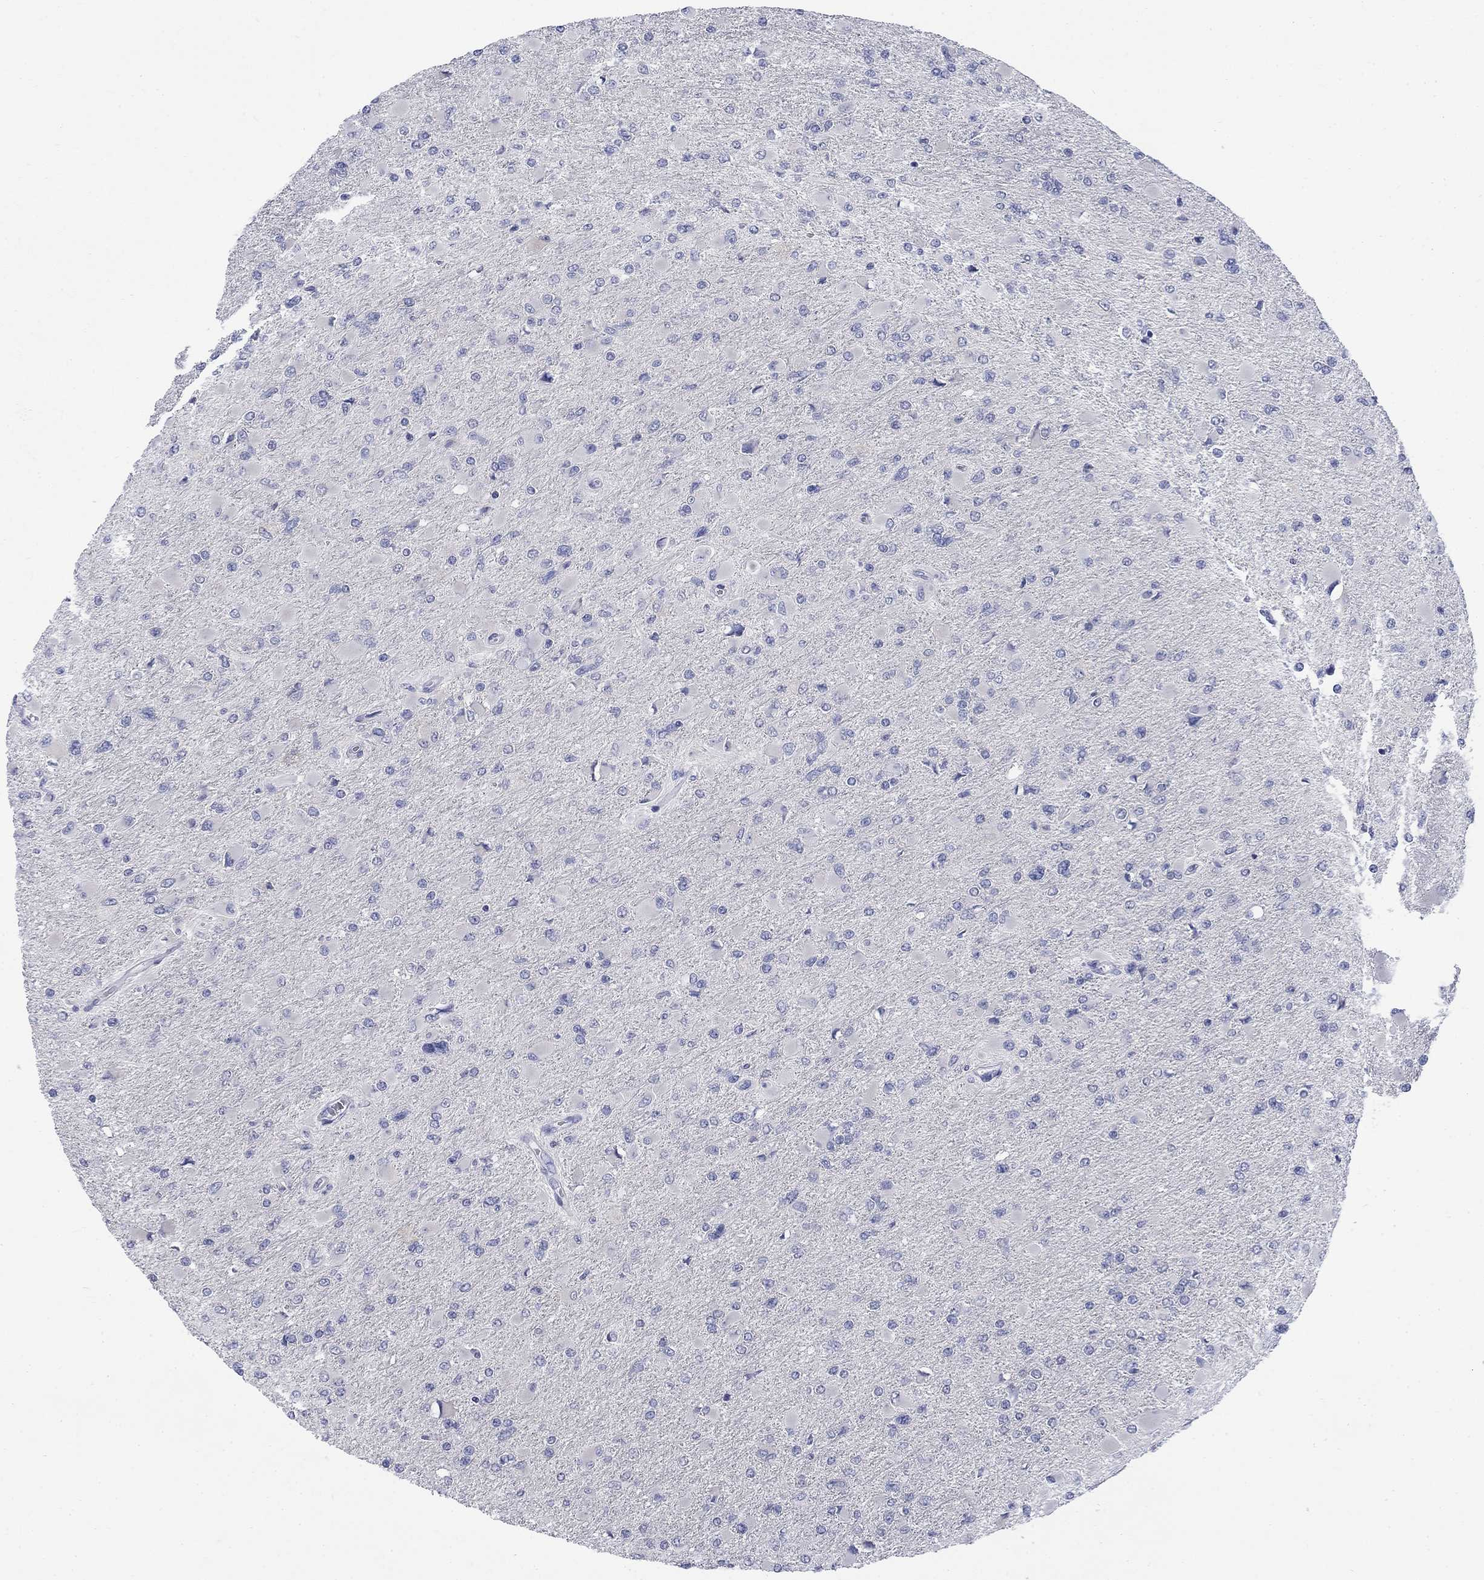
{"staining": {"intensity": "negative", "quantity": "none", "location": "none"}, "tissue": "glioma", "cell_type": "Tumor cells", "image_type": "cancer", "snomed": [{"axis": "morphology", "description": "Glioma, malignant, High grade"}, {"axis": "topography", "description": "Cerebral cortex"}], "caption": "High-grade glioma (malignant) stained for a protein using immunohistochemistry (IHC) demonstrates no staining tumor cells.", "gene": "IGF2BP3", "patient": {"sex": "female", "age": 36}}